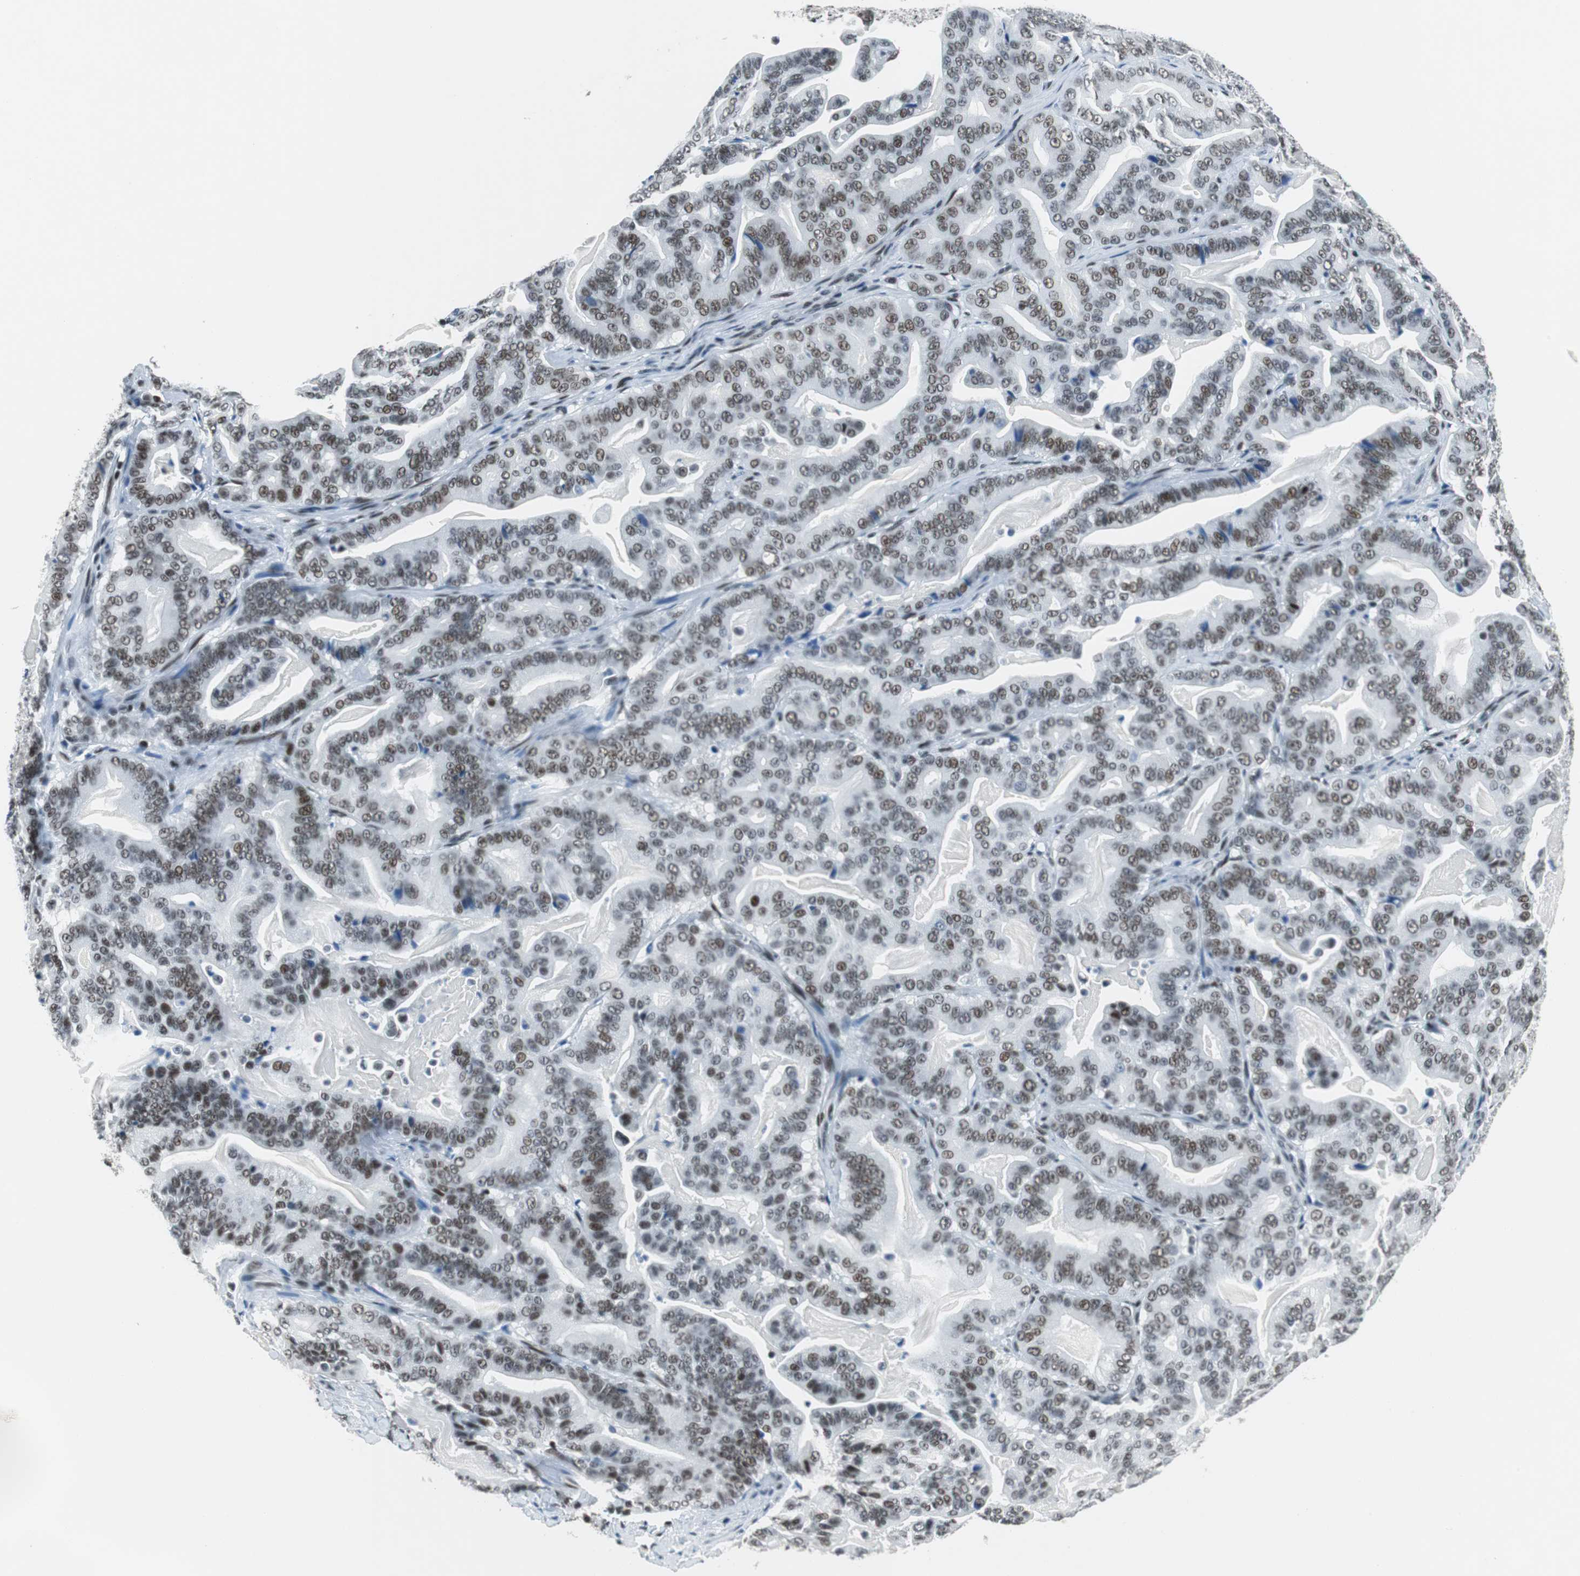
{"staining": {"intensity": "weak", "quantity": "25%-75%", "location": "nuclear"}, "tissue": "pancreatic cancer", "cell_type": "Tumor cells", "image_type": "cancer", "snomed": [{"axis": "morphology", "description": "Adenocarcinoma, NOS"}, {"axis": "topography", "description": "Pancreas"}], "caption": "Adenocarcinoma (pancreatic) tissue exhibits weak nuclear staining in about 25%-75% of tumor cells", "gene": "HDAC3", "patient": {"sex": "male", "age": 63}}